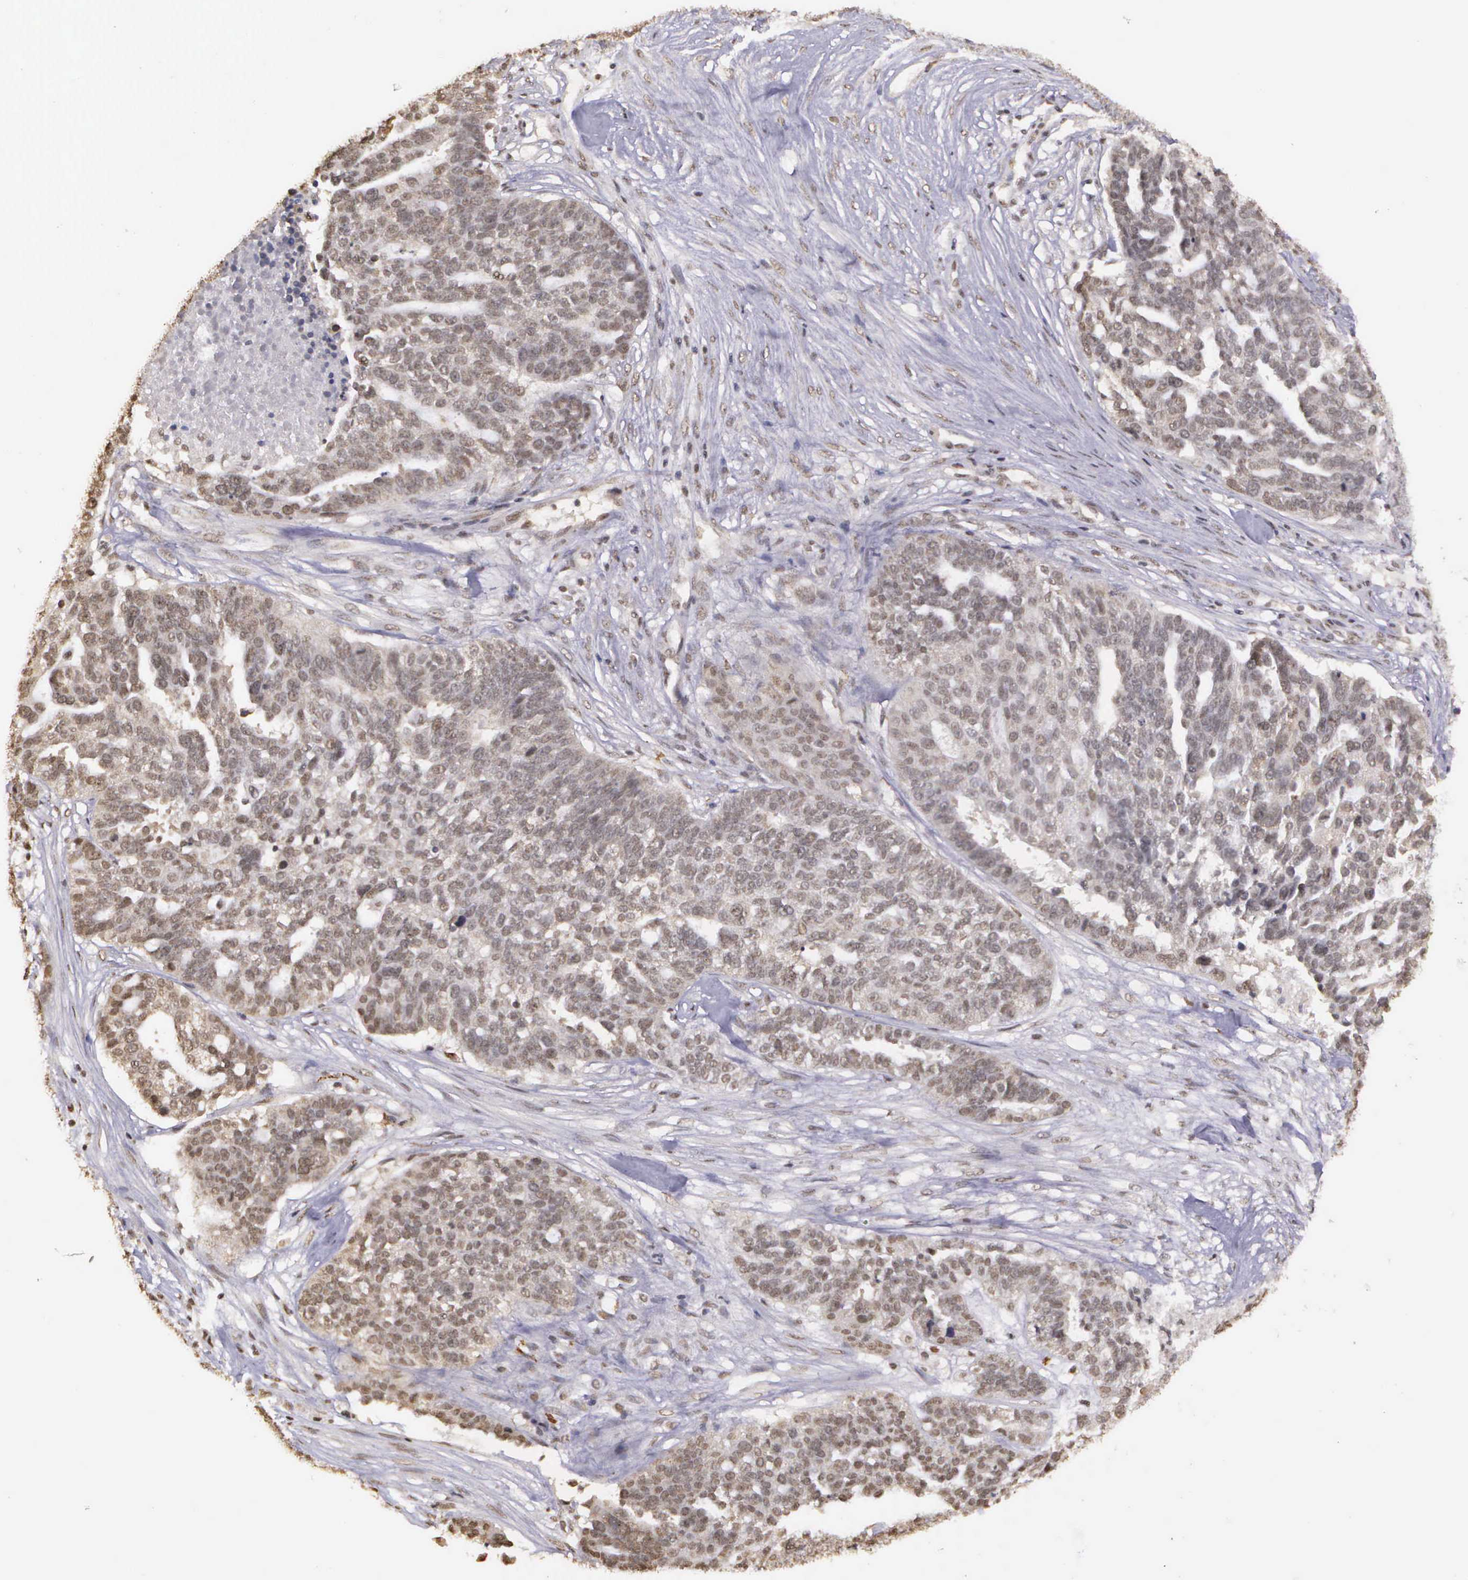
{"staining": {"intensity": "weak", "quantity": "25%-75%", "location": "nuclear"}, "tissue": "ovarian cancer", "cell_type": "Tumor cells", "image_type": "cancer", "snomed": [{"axis": "morphology", "description": "Cystadenocarcinoma, serous, NOS"}, {"axis": "topography", "description": "Ovary"}], "caption": "Immunohistochemical staining of serous cystadenocarcinoma (ovarian) reveals low levels of weak nuclear positivity in about 25%-75% of tumor cells. (Brightfield microscopy of DAB IHC at high magnification).", "gene": "ARMCX5", "patient": {"sex": "female", "age": 59}}